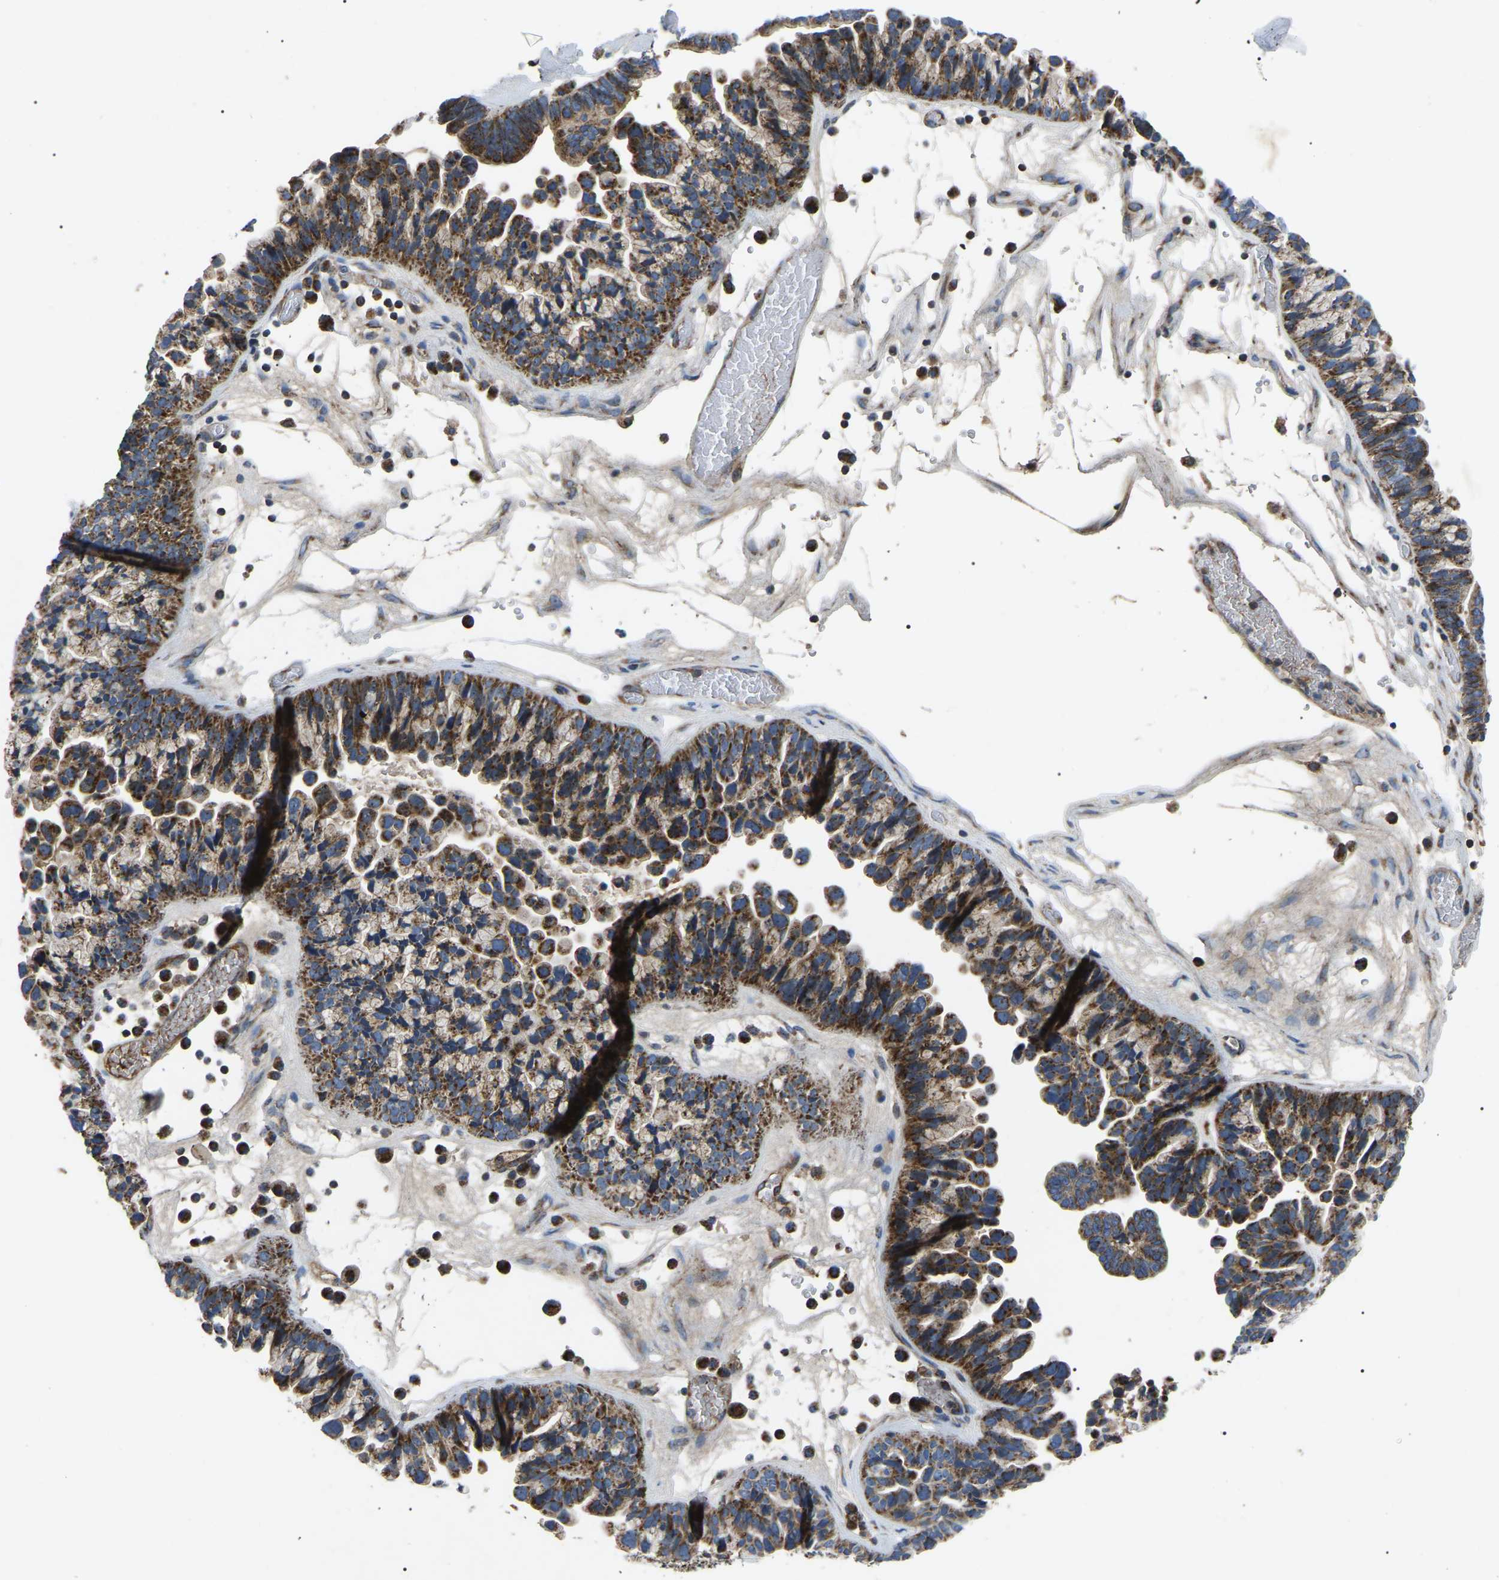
{"staining": {"intensity": "moderate", "quantity": ">75%", "location": "cytoplasmic/membranous"}, "tissue": "ovarian cancer", "cell_type": "Tumor cells", "image_type": "cancer", "snomed": [{"axis": "morphology", "description": "Cystadenocarcinoma, serous, NOS"}, {"axis": "topography", "description": "Ovary"}], "caption": "The photomicrograph demonstrates a brown stain indicating the presence of a protein in the cytoplasmic/membranous of tumor cells in ovarian cancer (serous cystadenocarcinoma).", "gene": "PPM1E", "patient": {"sex": "female", "age": 56}}